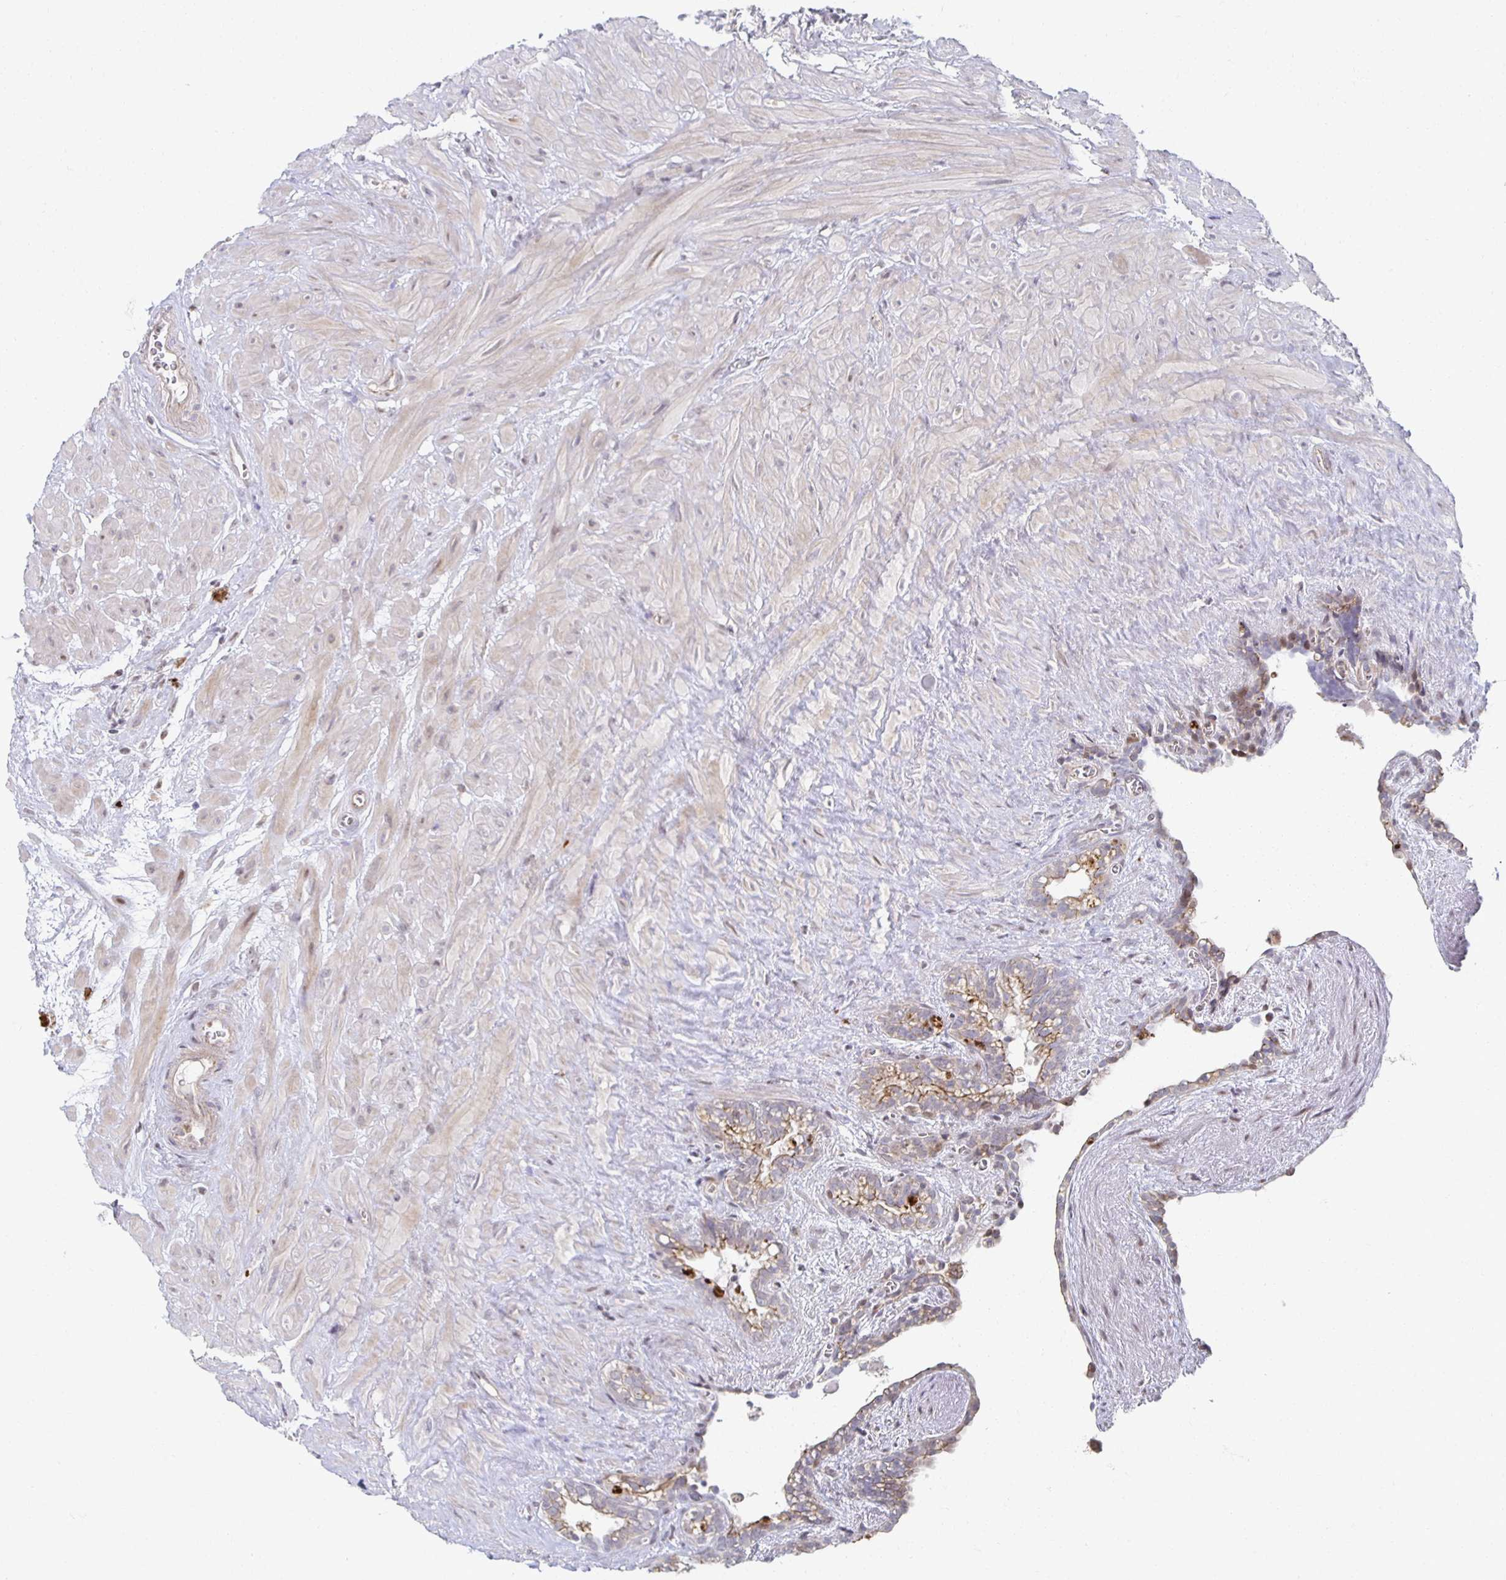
{"staining": {"intensity": "weak", "quantity": "25%-75%", "location": "cytoplasmic/membranous"}, "tissue": "seminal vesicle", "cell_type": "Glandular cells", "image_type": "normal", "snomed": [{"axis": "morphology", "description": "Normal tissue, NOS"}, {"axis": "topography", "description": "Seminal veicle"}], "caption": "The image demonstrates staining of unremarkable seminal vesicle, revealing weak cytoplasmic/membranous protein positivity (brown color) within glandular cells.", "gene": "HCFC1R1", "patient": {"sex": "male", "age": 76}}